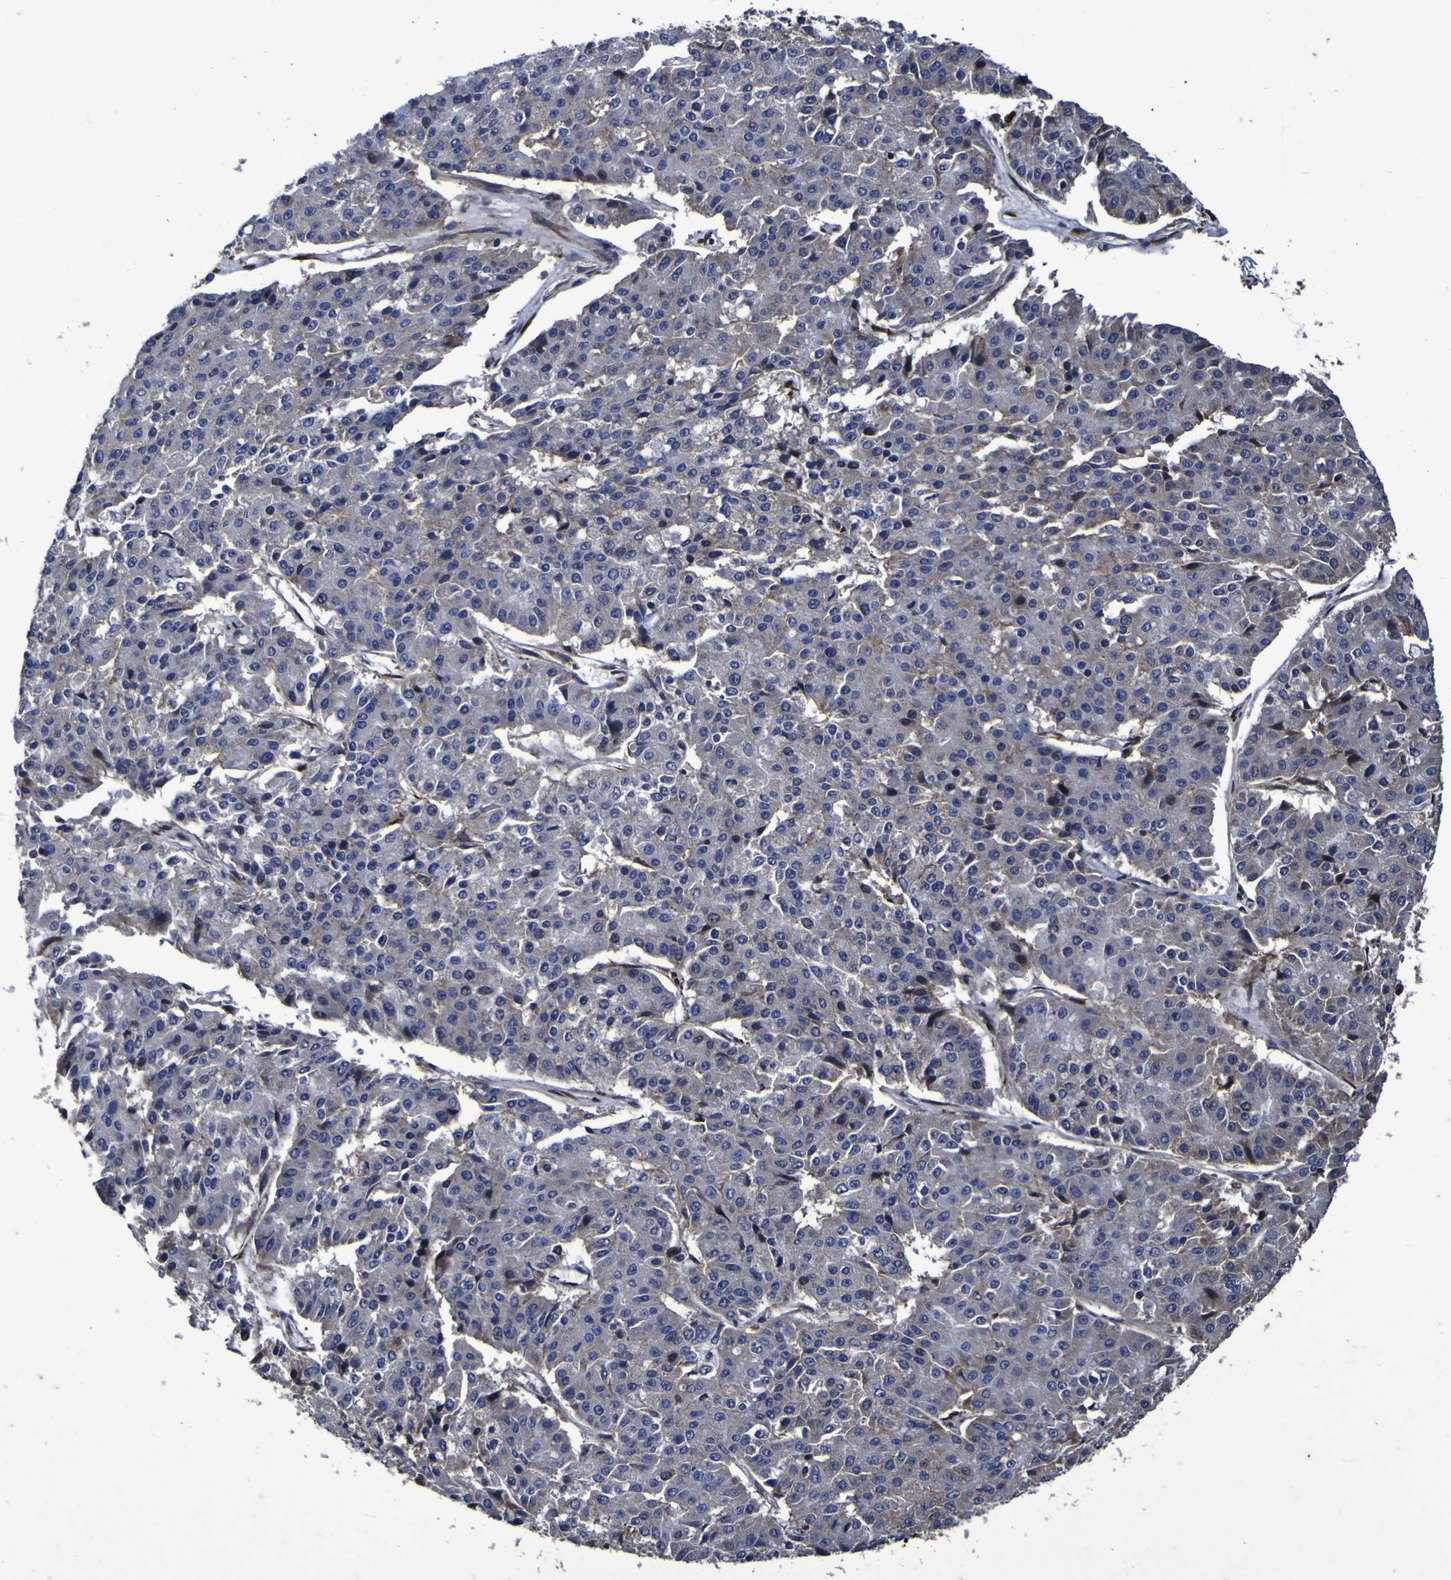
{"staining": {"intensity": "negative", "quantity": "none", "location": "none"}, "tissue": "pancreatic cancer", "cell_type": "Tumor cells", "image_type": "cancer", "snomed": [{"axis": "morphology", "description": "Adenocarcinoma, NOS"}, {"axis": "topography", "description": "Pancreas"}], "caption": "Tumor cells show no significant staining in pancreatic adenocarcinoma. Brightfield microscopy of IHC stained with DAB (3,3'-diaminobenzidine) (brown) and hematoxylin (blue), captured at high magnification.", "gene": "P3H1", "patient": {"sex": "male", "age": 50}}